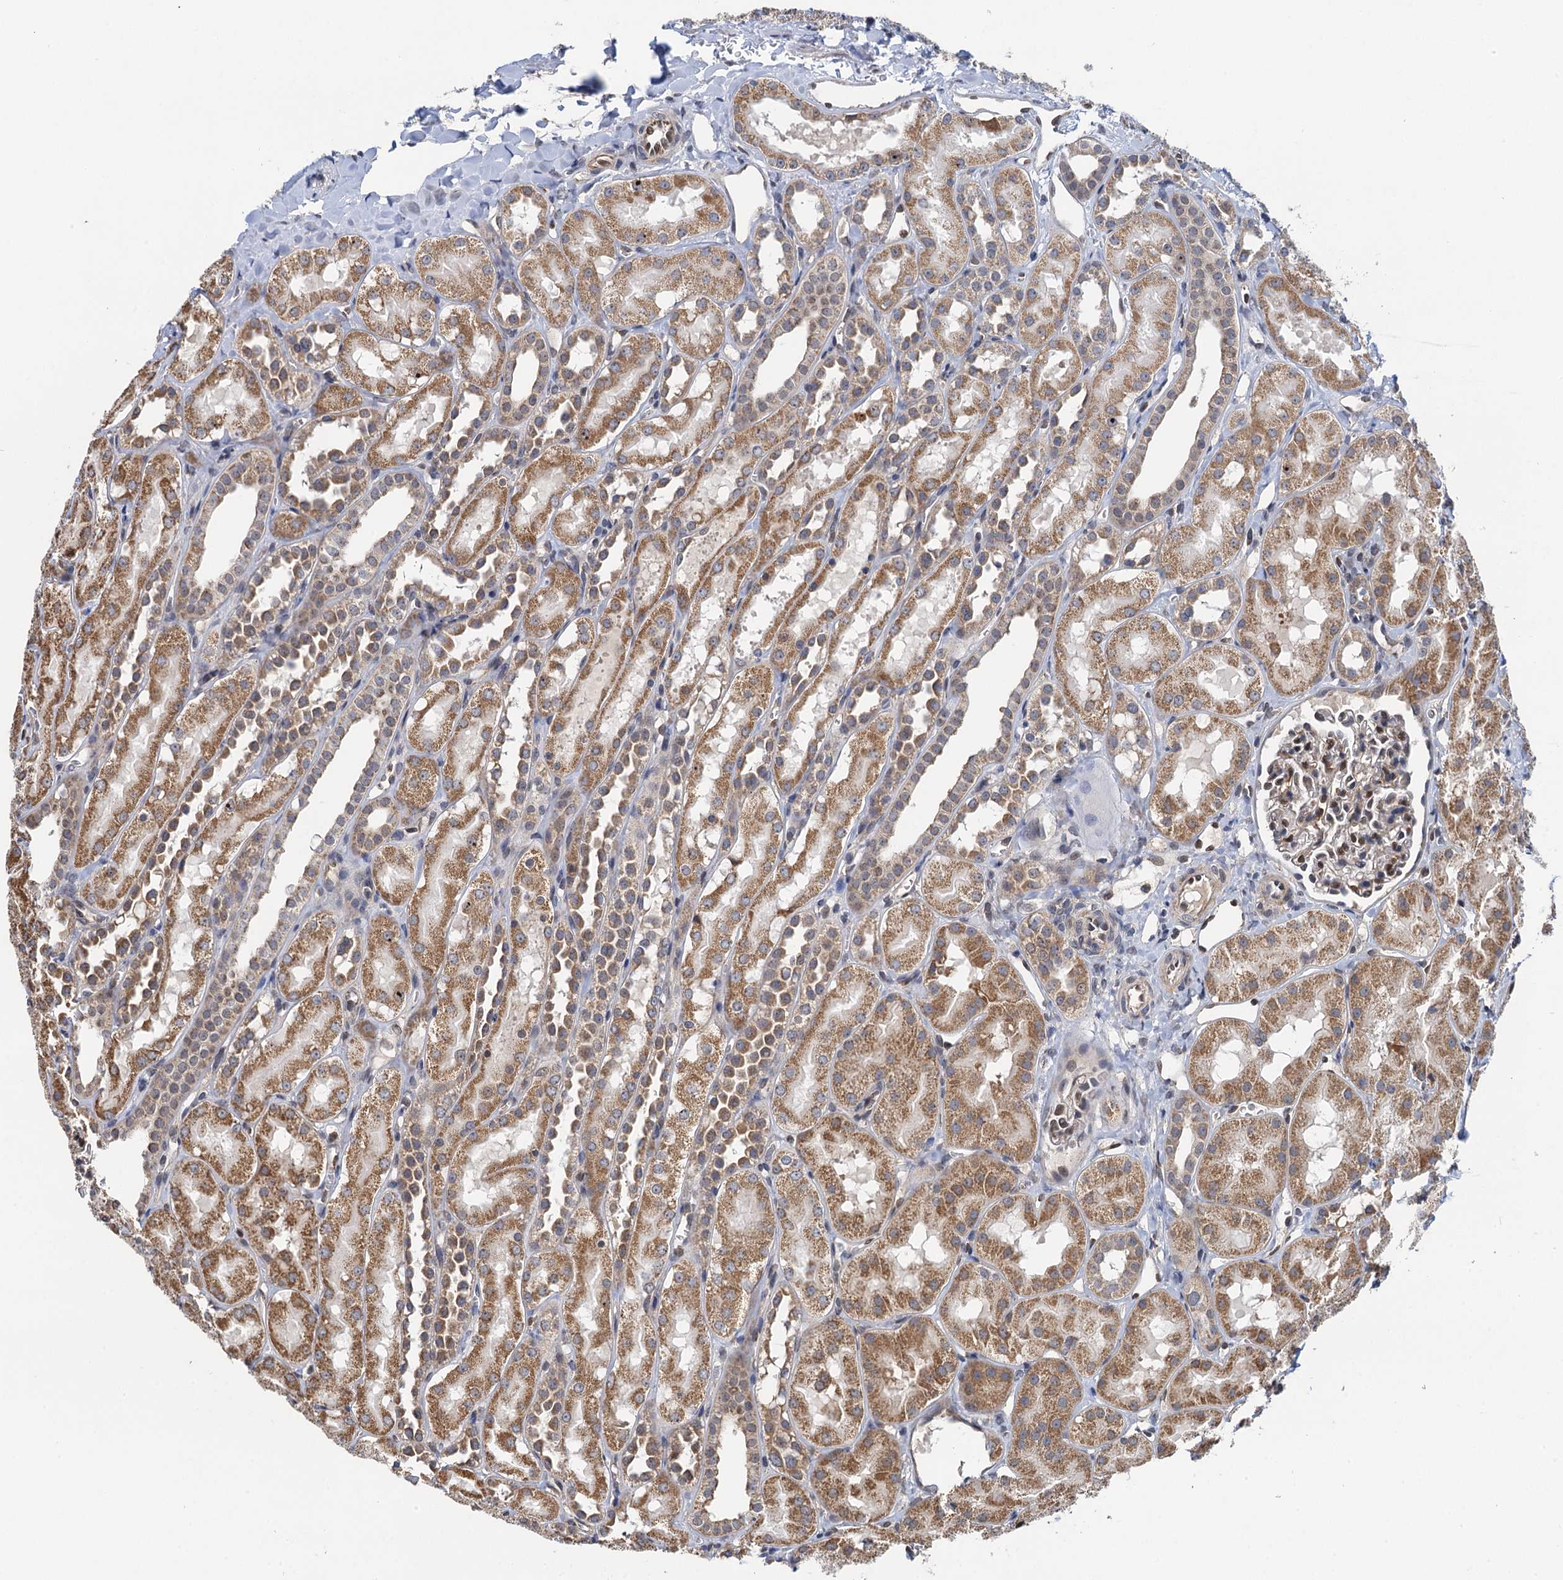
{"staining": {"intensity": "moderate", "quantity": "<25%", "location": "nuclear"}, "tissue": "kidney", "cell_type": "Cells in glomeruli", "image_type": "normal", "snomed": [{"axis": "morphology", "description": "Normal tissue, NOS"}, {"axis": "topography", "description": "Kidney"}, {"axis": "topography", "description": "Urinary bladder"}], "caption": "Approximately <25% of cells in glomeruli in normal human kidney show moderate nuclear protein expression as visualized by brown immunohistochemical staining.", "gene": "CMPK2", "patient": {"sex": "male", "age": 16}}